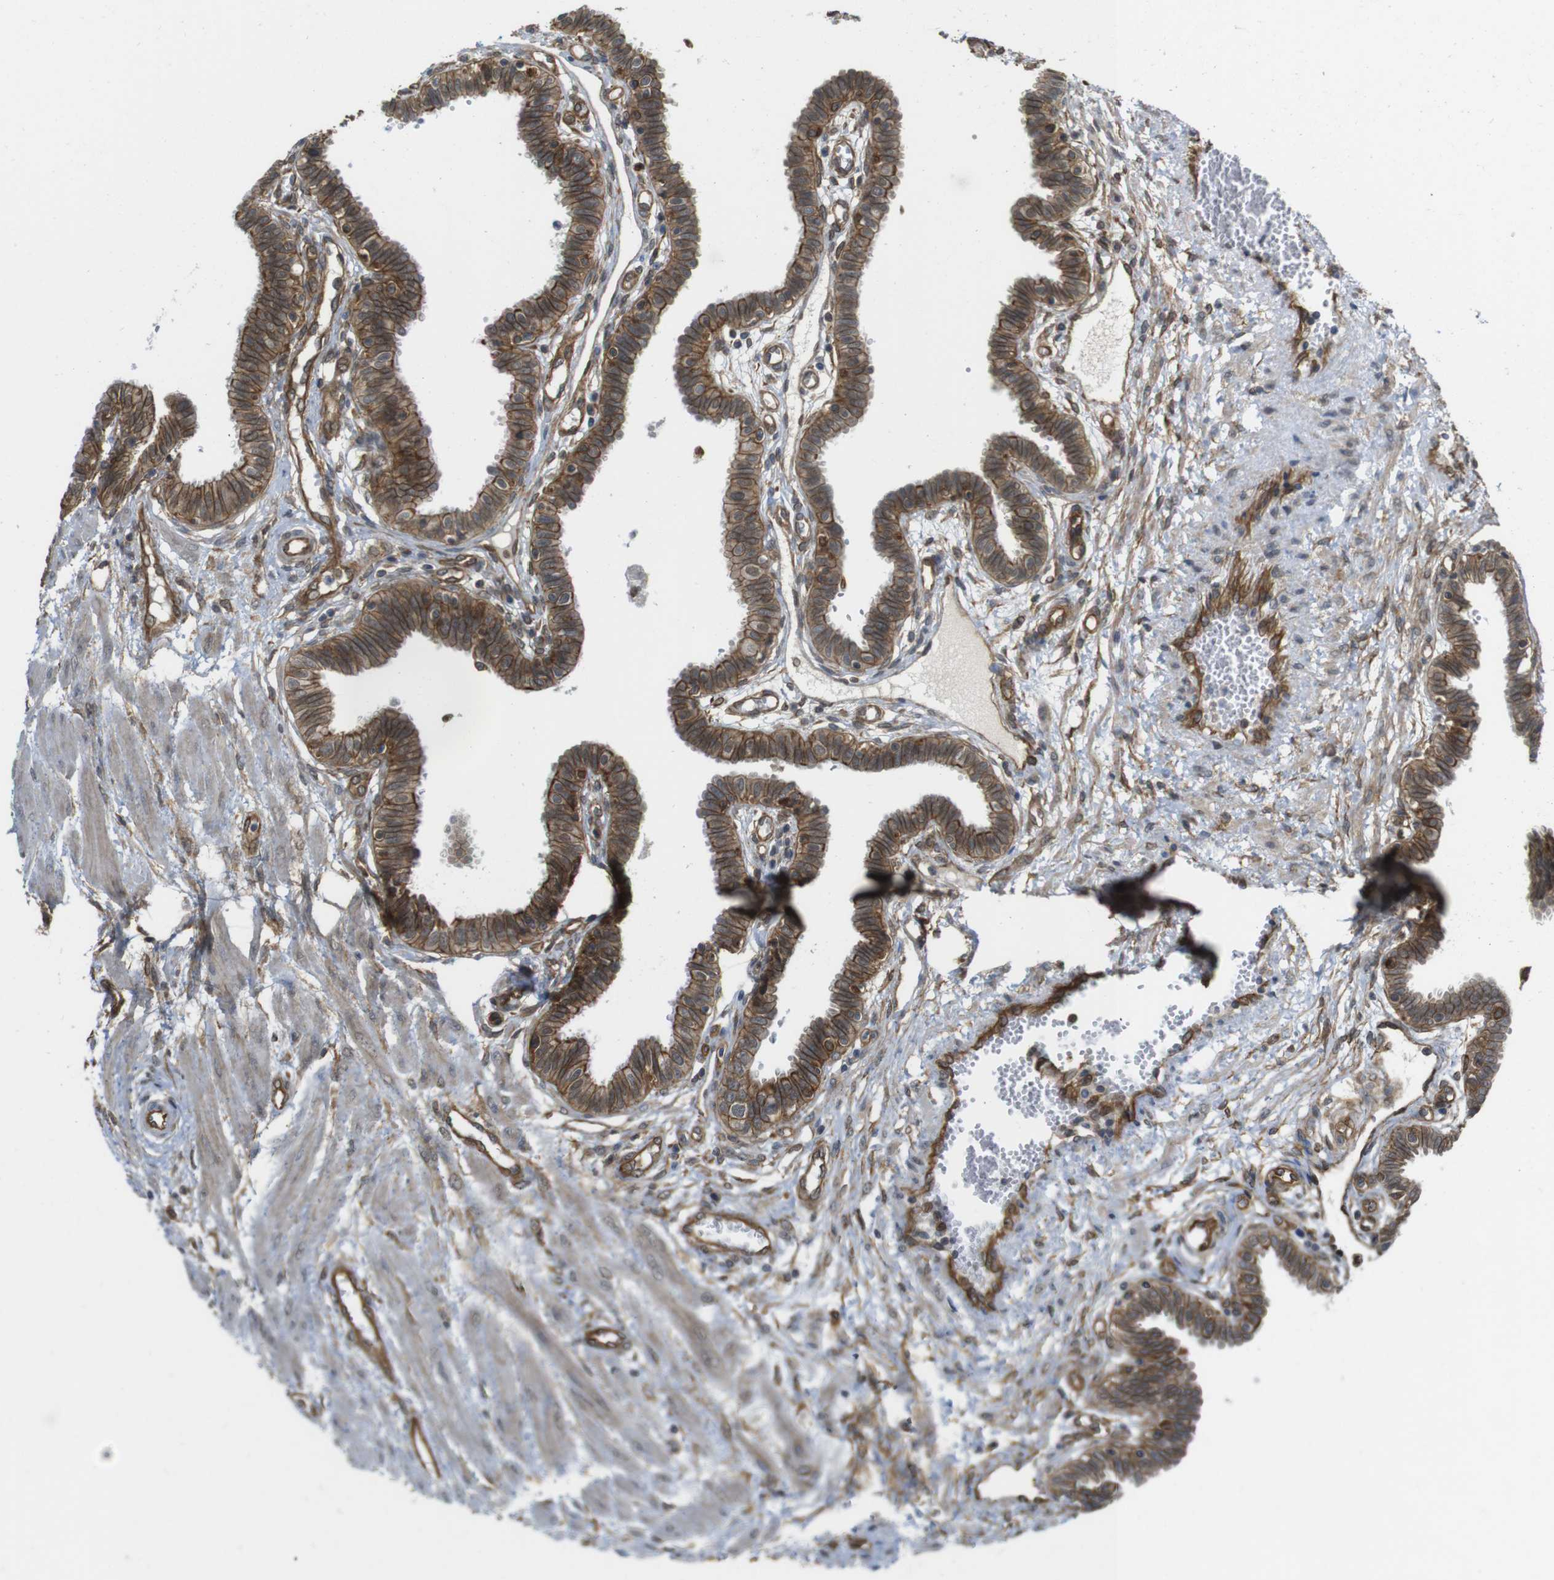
{"staining": {"intensity": "strong", "quantity": ">75%", "location": "cytoplasmic/membranous"}, "tissue": "fallopian tube", "cell_type": "Glandular cells", "image_type": "normal", "snomed": [{"axis": "morphology", "description": "Normal tissue, NOS"}, {"axis": "topography", "description": "Fallopian tube"}], "caption": "IHC image of normal human fallopian tube stained for a protein (brown), which displays high levels of strong cytoplasmic/membranous staining in about >75% of glandular cells.", "gene": "ZDHHC5", "patient": {"sex": "female", "age": 32}}